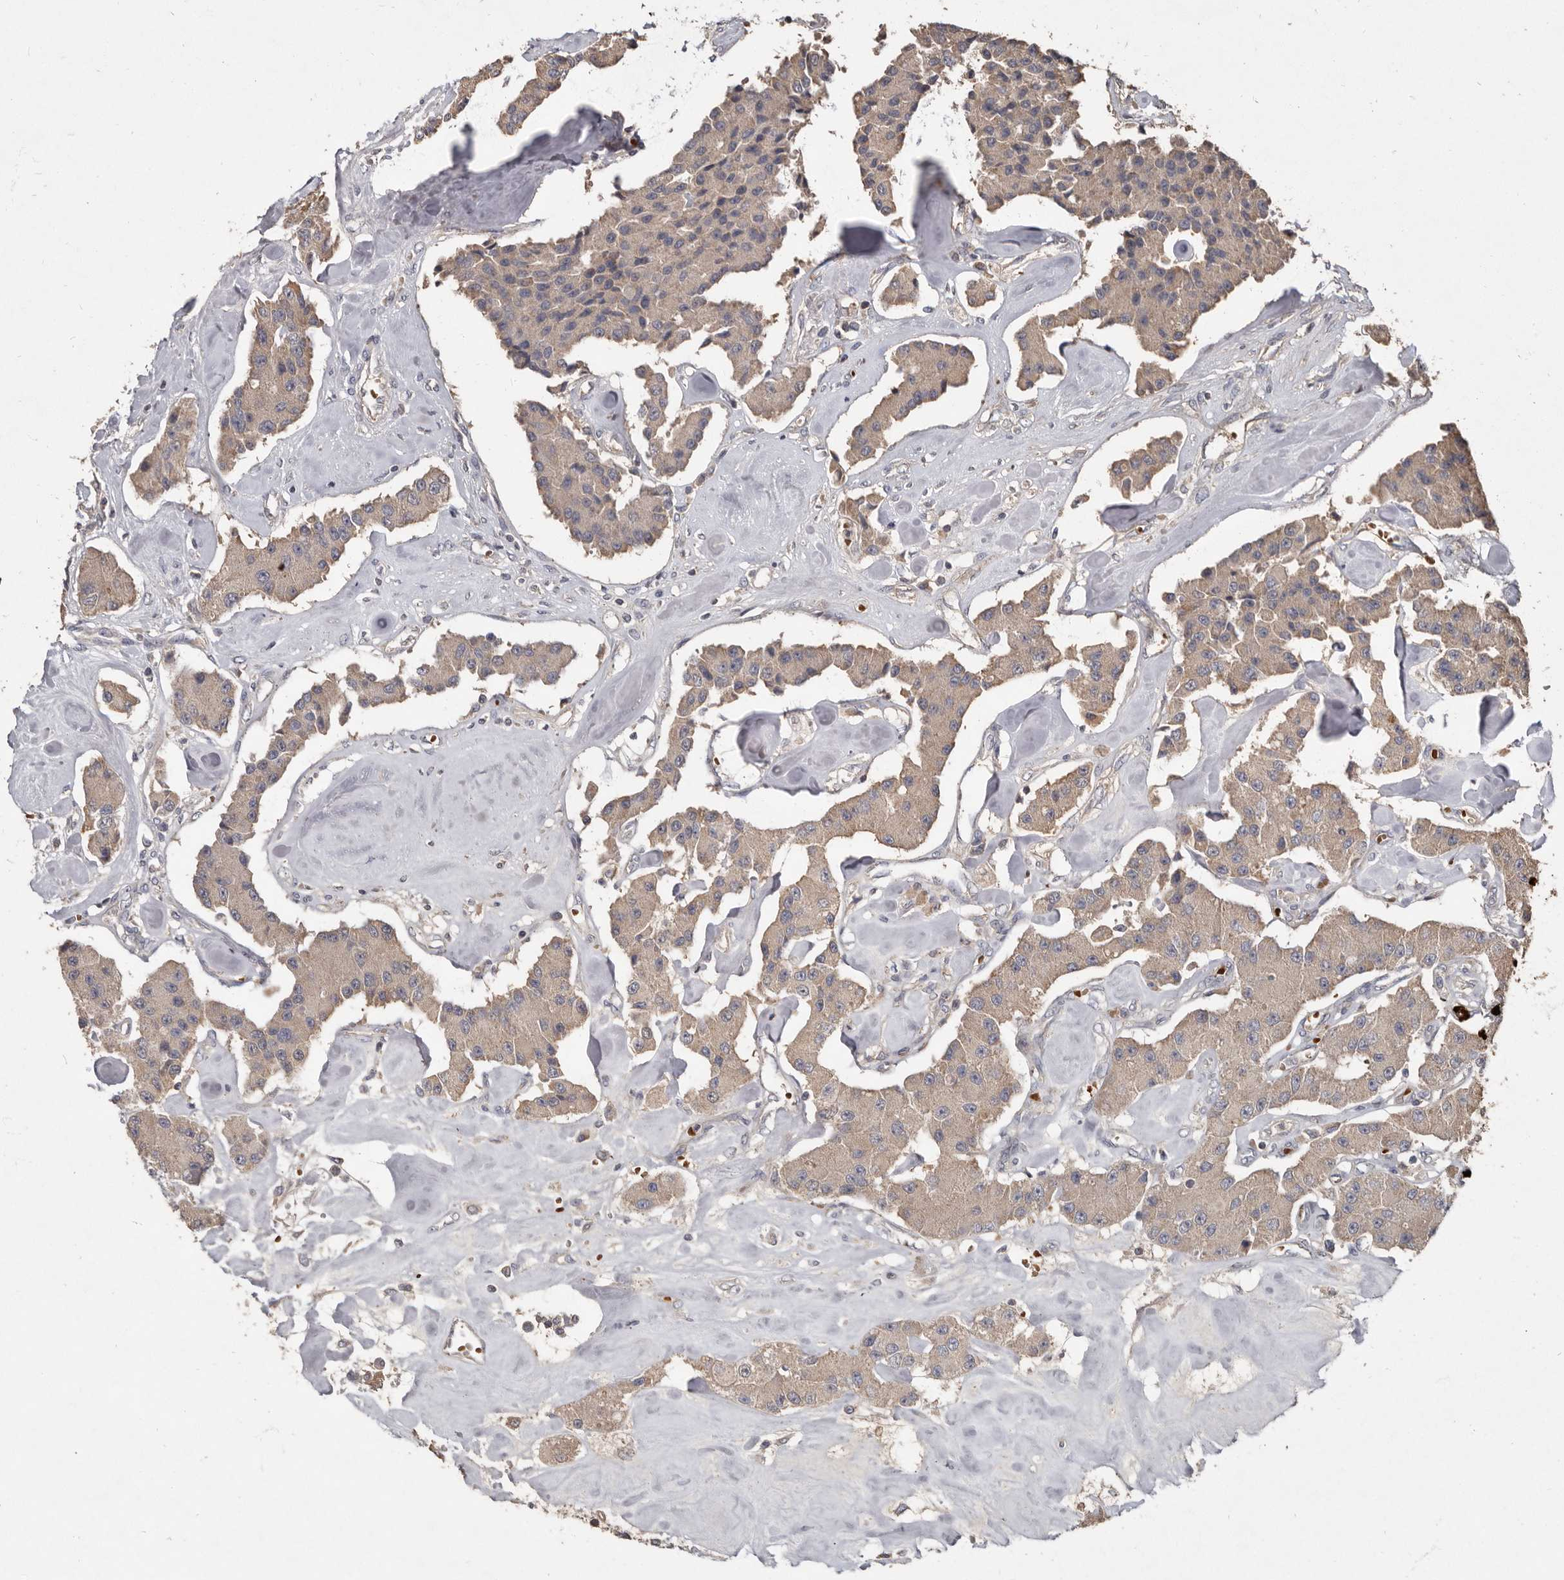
{"staining": {"intensity": "moderate", "quantity": ">75%", "location": "cytoplasmic/membranous"}, "tissue": "carcinoid", "cell_type": "Tumor cells", "image_type": "cancer", "snomed": [{"axis": "morphology", "description": "Carcinoid, malignant, NOS"}, {"axis": "topography", "description": "Pancreas"}], "caption": "Immunohistochemical staining of human carcinoid shows medium levels of moderate cytoplasmic/membranous protein expression in approximately >75% of tumor cells. The staining is performed using DAB brown chromogen to label protein expression. The nuclei are counter-stained blue using hematoxylin.", "gene": "KIF26B", "patient": {"sex": "male", "age": 41}}